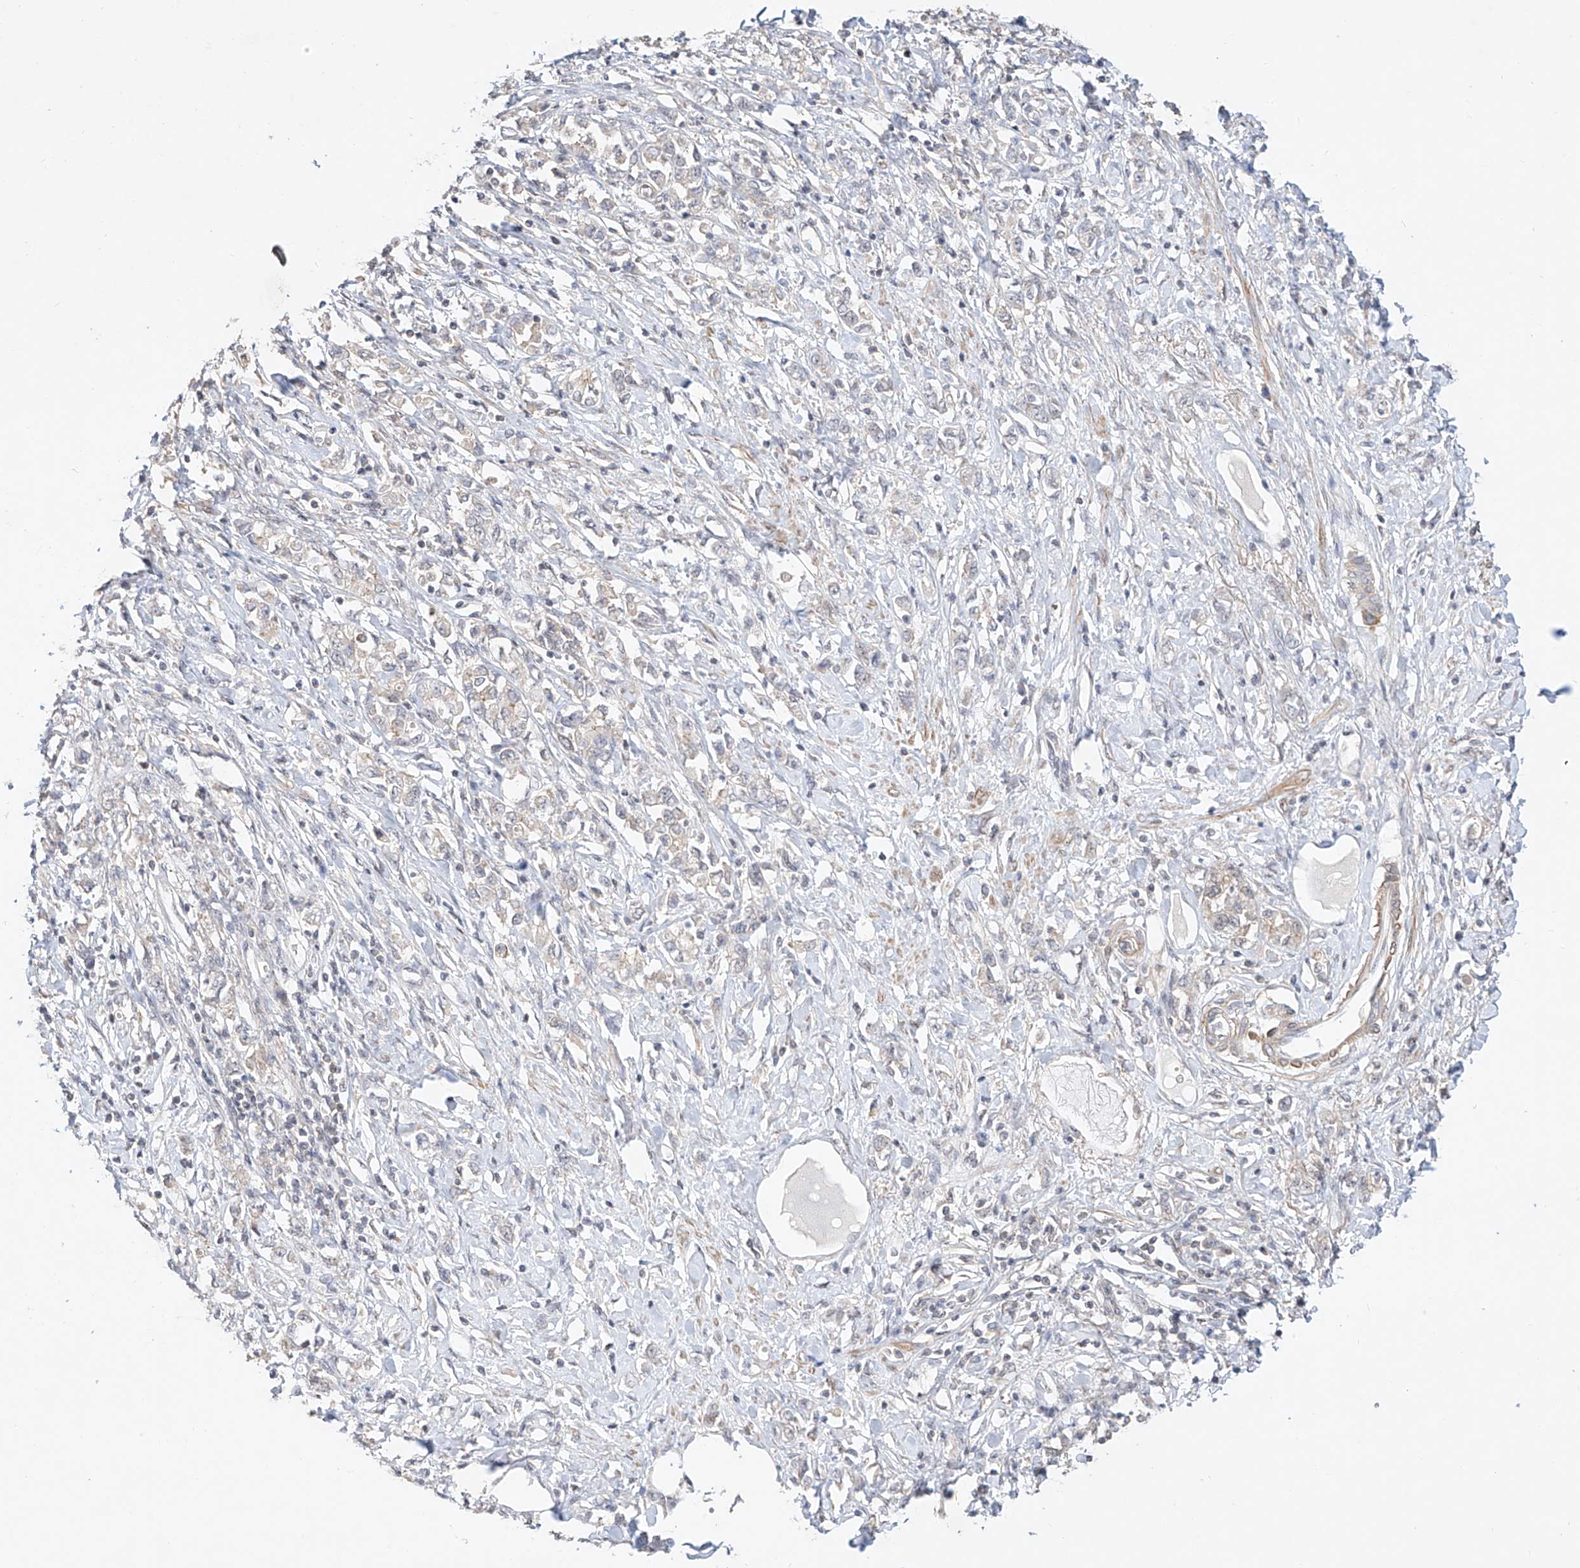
{"staining": {"intensity": "negative", "quantity": "none", "location": "none"}, "tissue": "stomach cancer", "cell_type": "Tumor cells", "image_type": "cancer", "snomed": [{"axis": "morphology", "description": "Adenocarcinoma, NOS"}, {"axis": "topography", "description": "Stomach"}], "caption": "Histopathology image shows no significant protein staining in tumor cells of stomach adenocarcinoma.", "gene": "TSR2", "patient": {"sex": "female", "age": 76}}